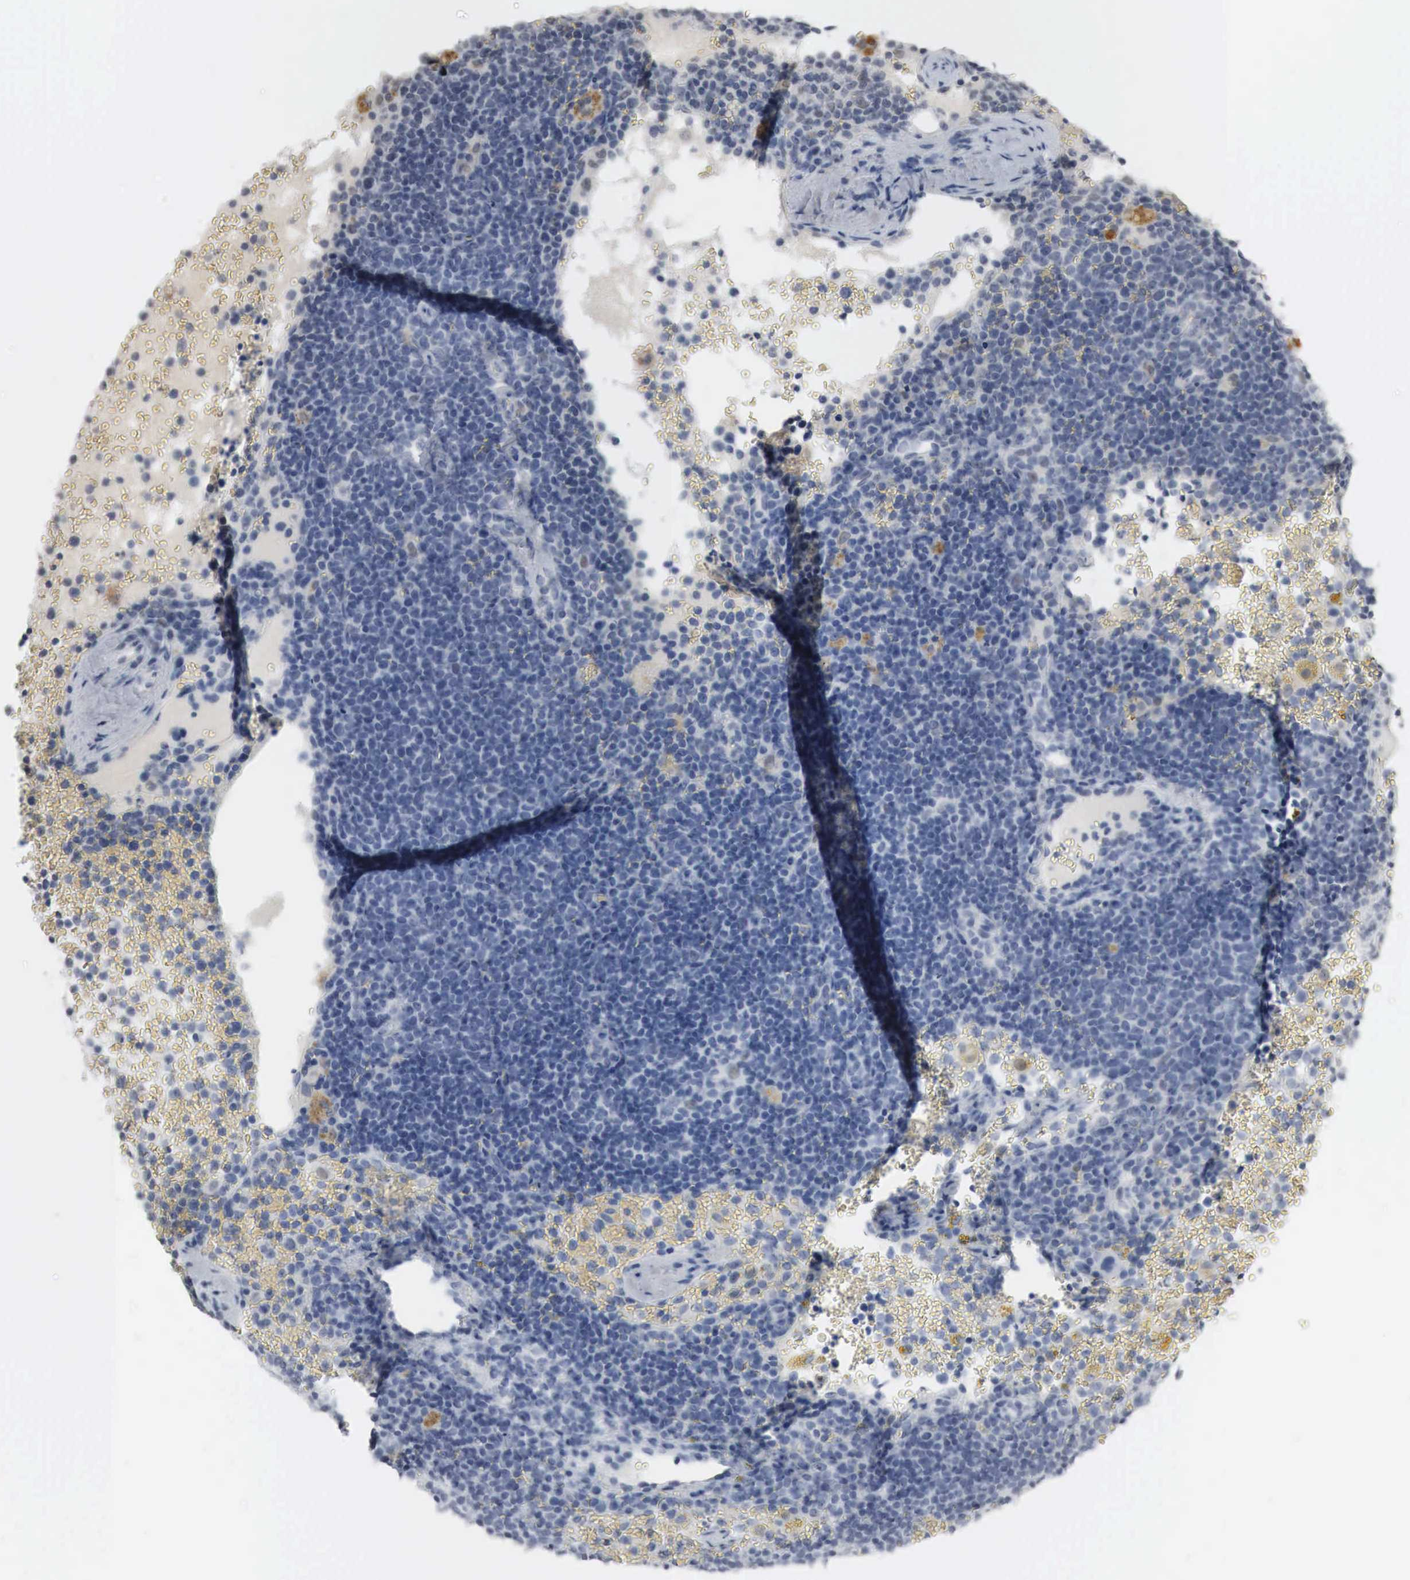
{"staining": {"intensity": "weak", "quantity": "<25%", "location": "cytoplasmic/membranous"}, "tissue": "lymphoma", "cell_type": "Tumor cells", "image_type": "cancer", "snomed": [{"axis": "morphology", "description": "Malignant lymphoma, non-Hodgkin's type, High grade"}, {"axis": "topography", "description": "Lymph node"}], "caption": "Tumor cells are negative for brown protein staining in lymphoma.", "gene": "ERBB4", "patient": {"sex": "female", "age": 76}}